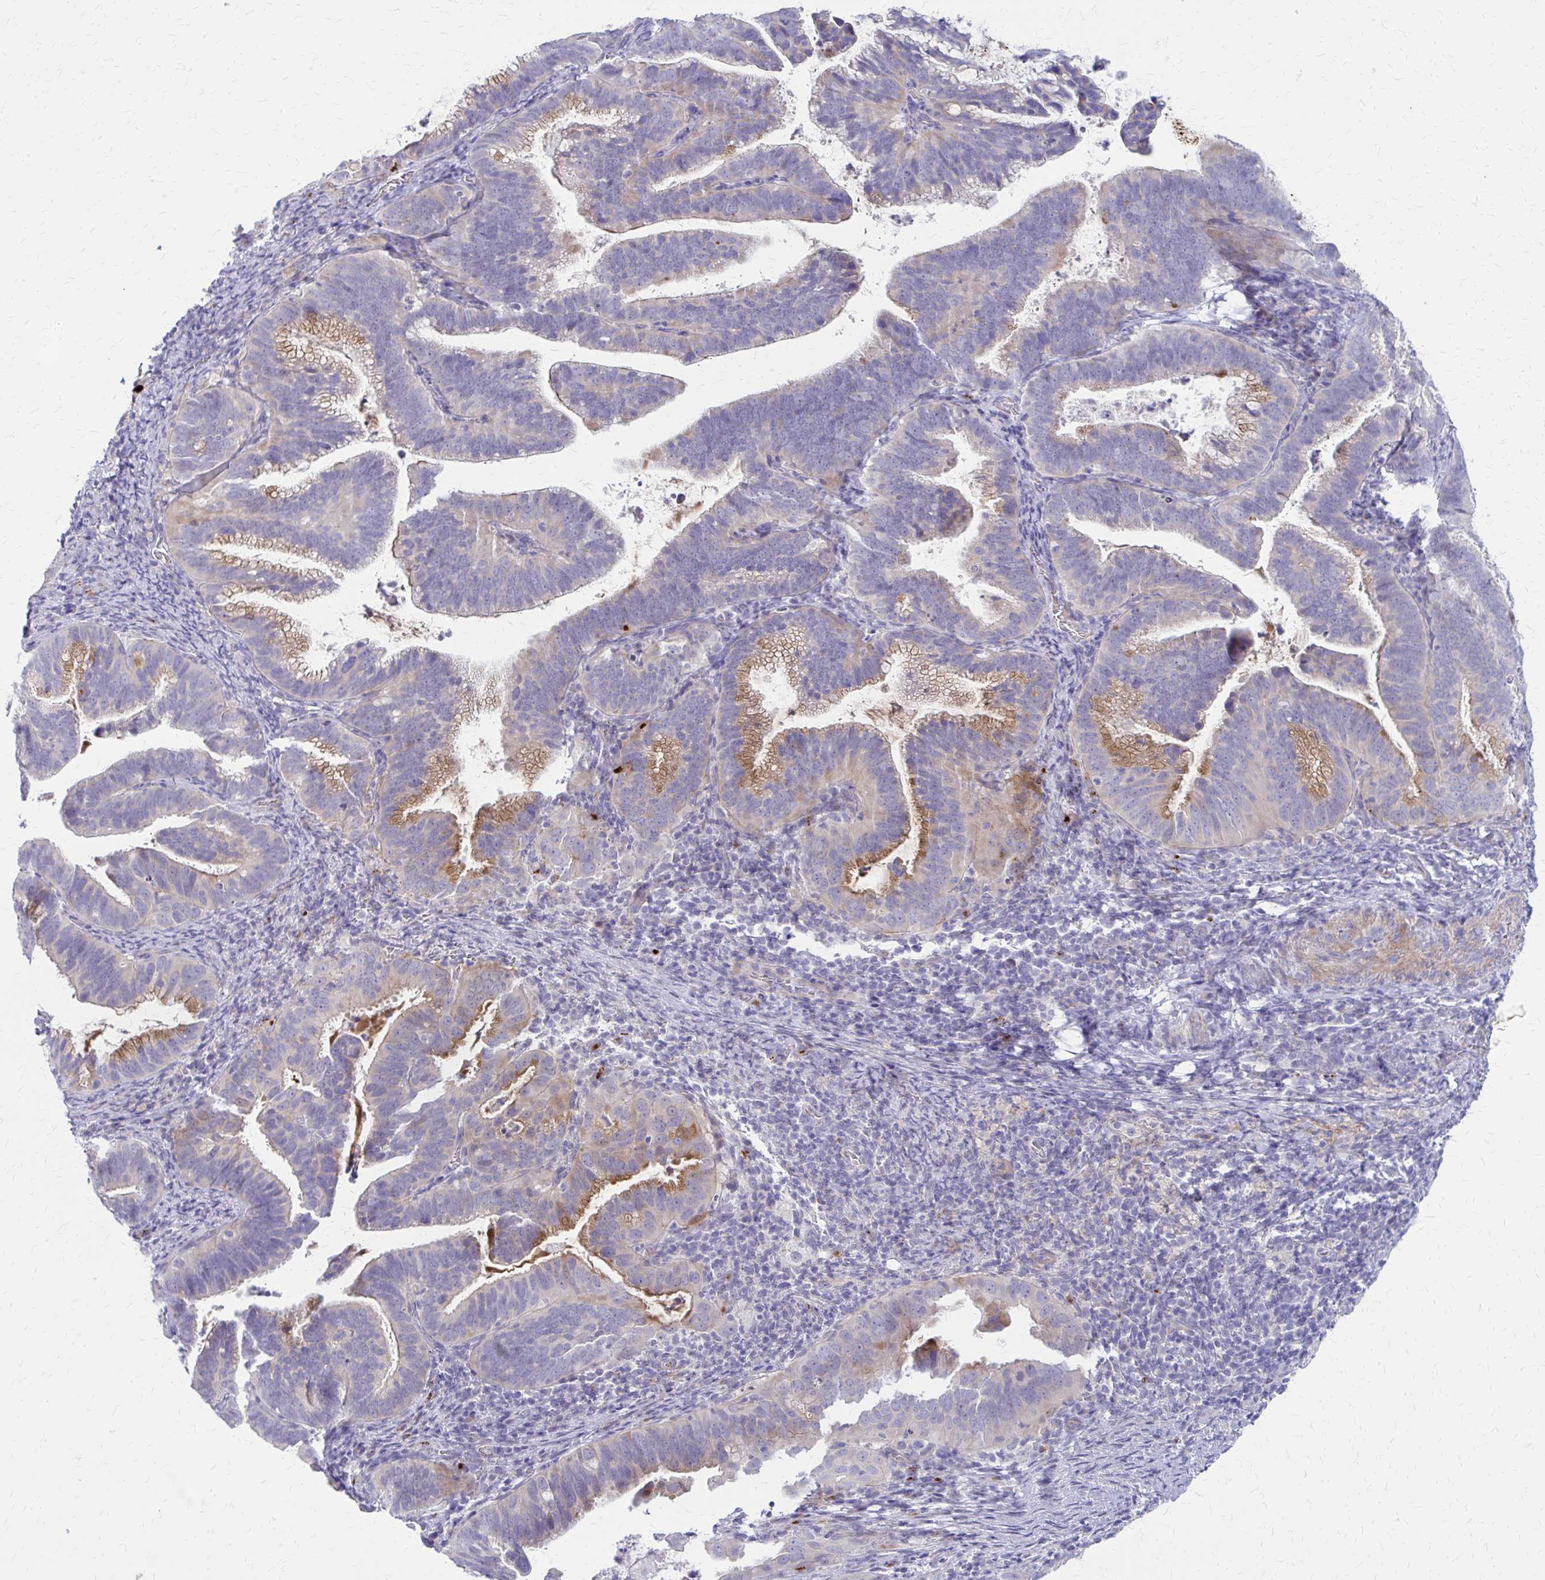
{"staining": {"intensity": "moderate", "quantity": "<25%", "location": "cytoplasmic/membranous"}, "tissue": "cervical cancer", "cell_type": "Tumor cells", "image_type": "cancer", "snomed": [{"axis": "morphology", "description": "Adenocarcinoma, NOS"}, {"axis": "topography", "description": "Cervix"}], "caption": "Protein expression by IHC shows moderate cytoplasmic/membranous staining in approximately <25% of tumor cells in cervical adenocarcinoma. (Brightfield microscopy of DAB IHC at high magnification).", "gene": "GLYATL2", "patient": {"sex": "female", "age": 61}}